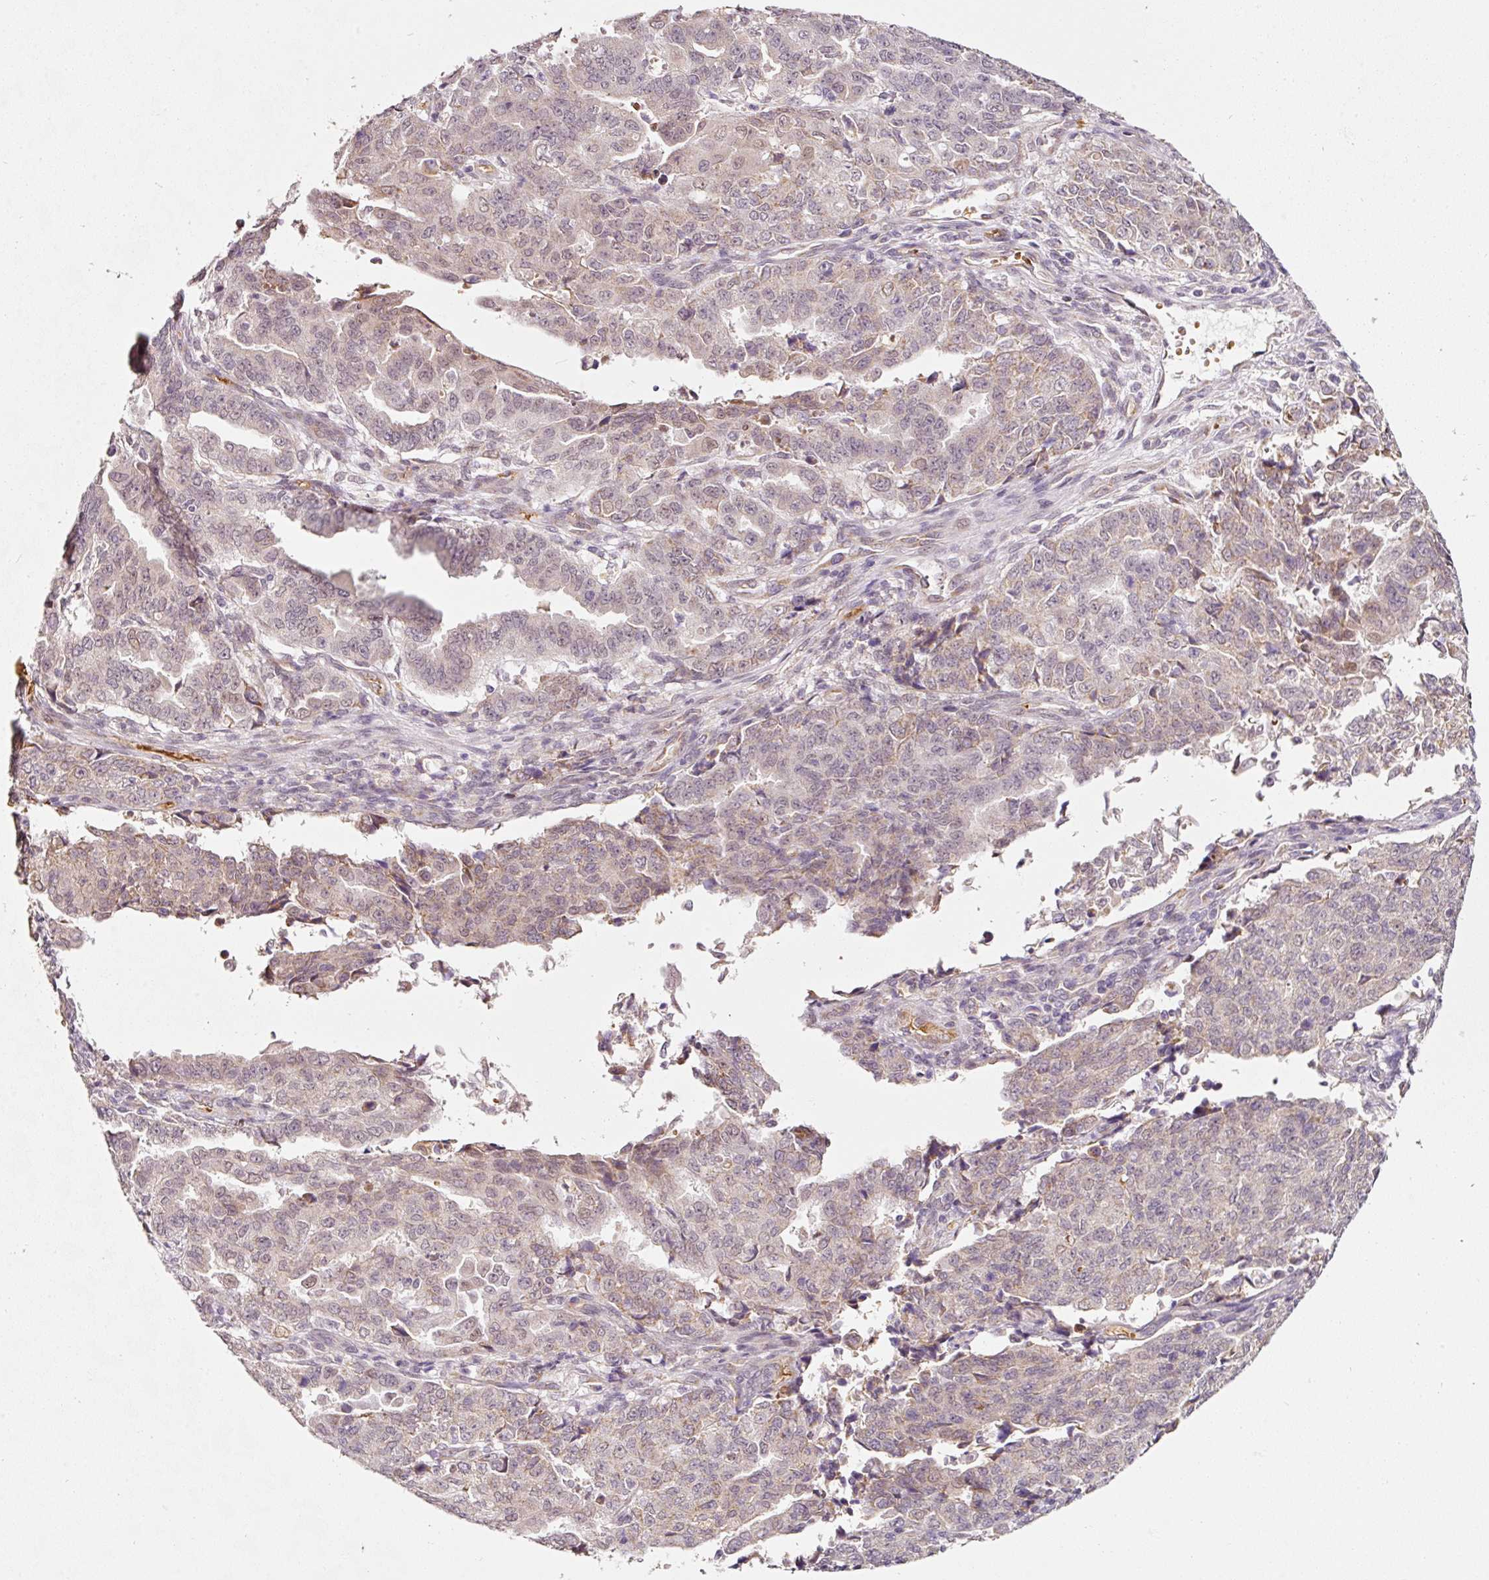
{"staining": {"intensity": "weak", "quantity": "<25%", "location": "nuclear"}, "tissue": "endometrial cancer", "cell_type": "Tumor cells", "image_type": "cancer", "snomed": [{"axis": "morphology", "description": "Adenocarcinoma, NOS"}, {"axis": "topography", "description": "Endometrium"}], "caption": "The image reveals no staining of tumor cells in endometrial adenocarcinoma.", "gene": "ZNF460", "patient": {"sex": "female", "age": 50}}